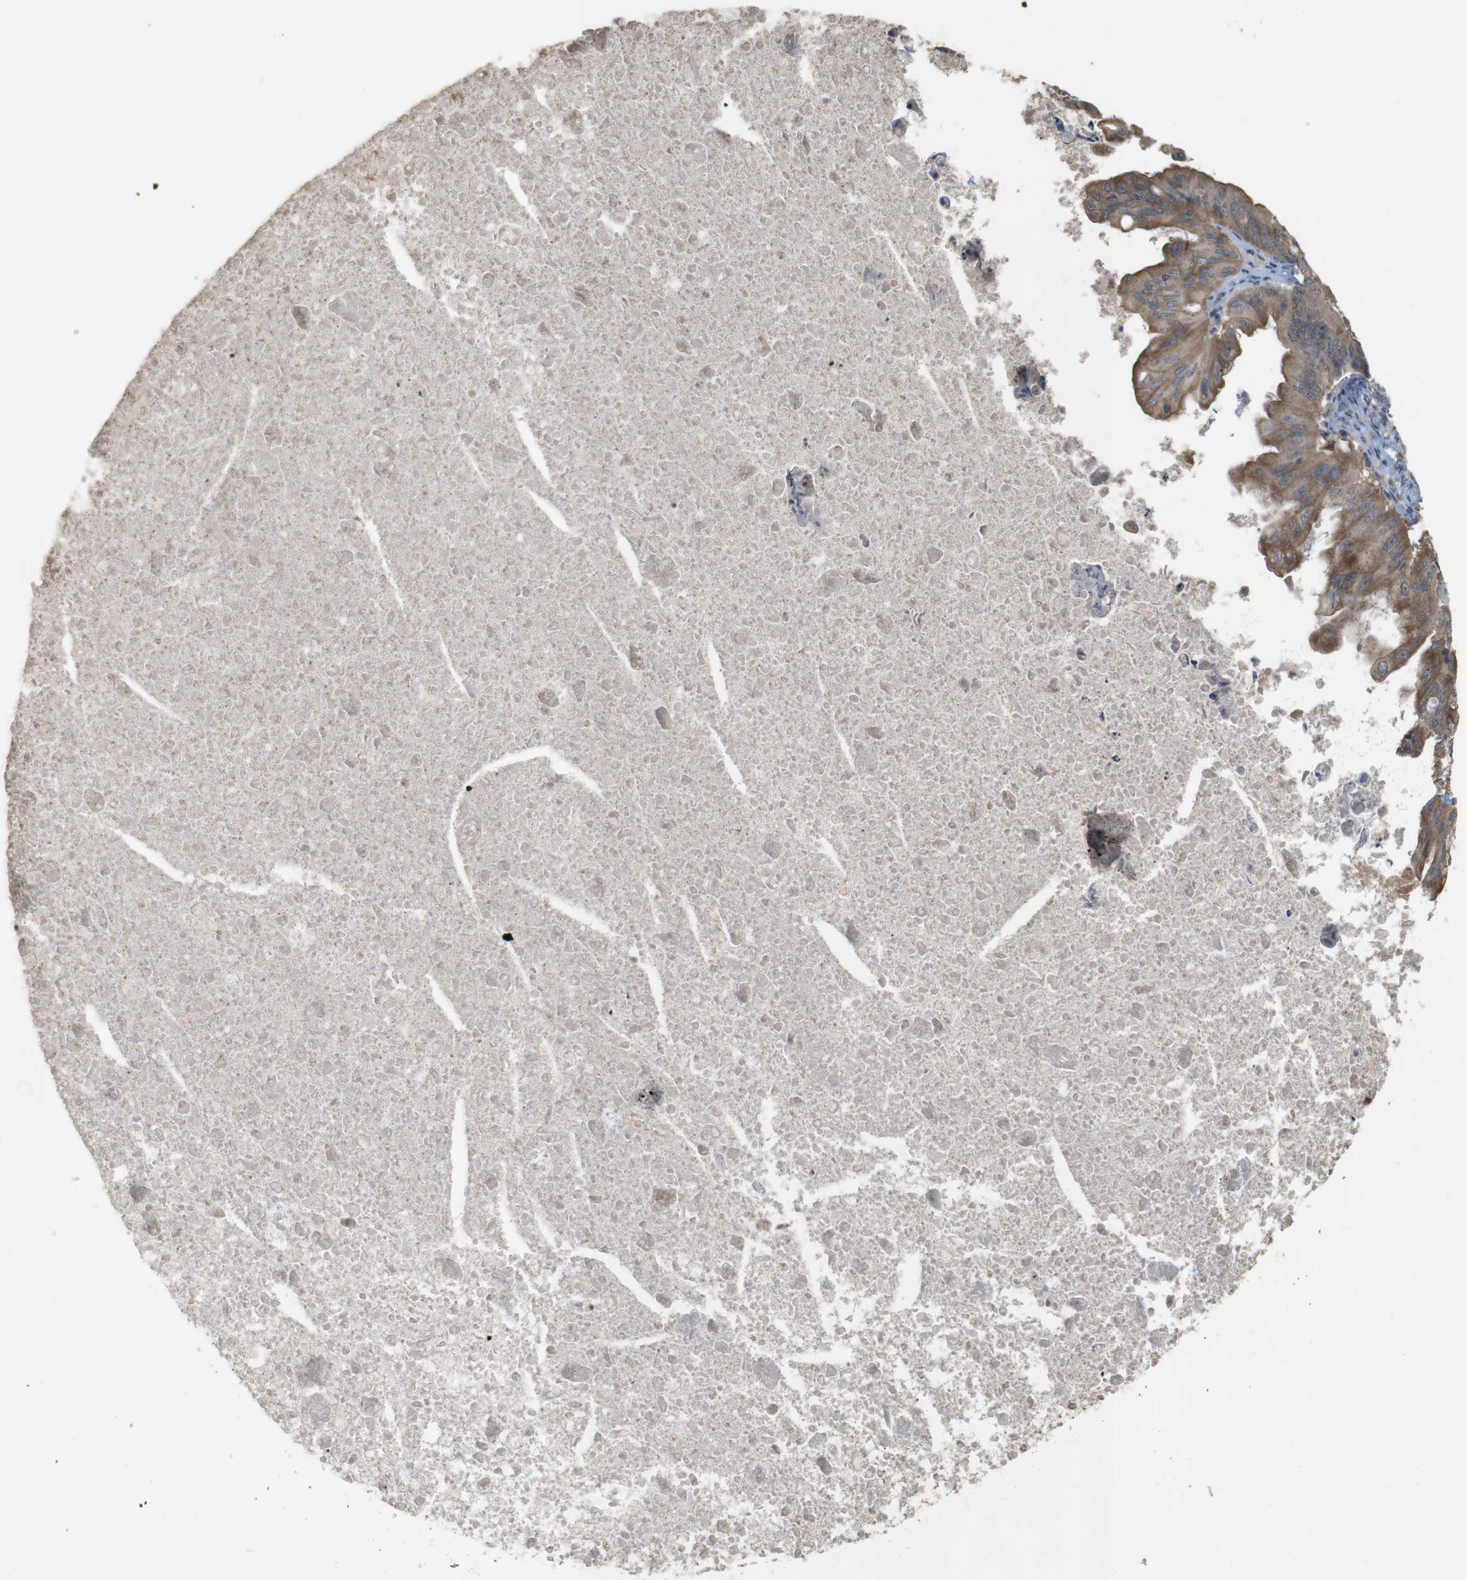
{"staining": {"intensity": "moderate", "quantity": ">75%", "location": "cytoplasmic/membranous"}, "tissue": "ovarian cancer", "cell_type": "Tumor cells", "image_type": "cancer", "snomed": [{"axis": "morphology", "description": "Cystadenocarcinoma, mucinous, NOS"}, {"axis": "topography", "description": "Ovary"}], "caption": "A photomicrograph of ovarian cancer stained for a protein displays moderate cytoplasmic/membranous brown staining in tumor cells. (DAB IHC with brightfield microscopy, high magnification).", "gene": "RNF130", "patient": {"sex": "female", "age": 37}}